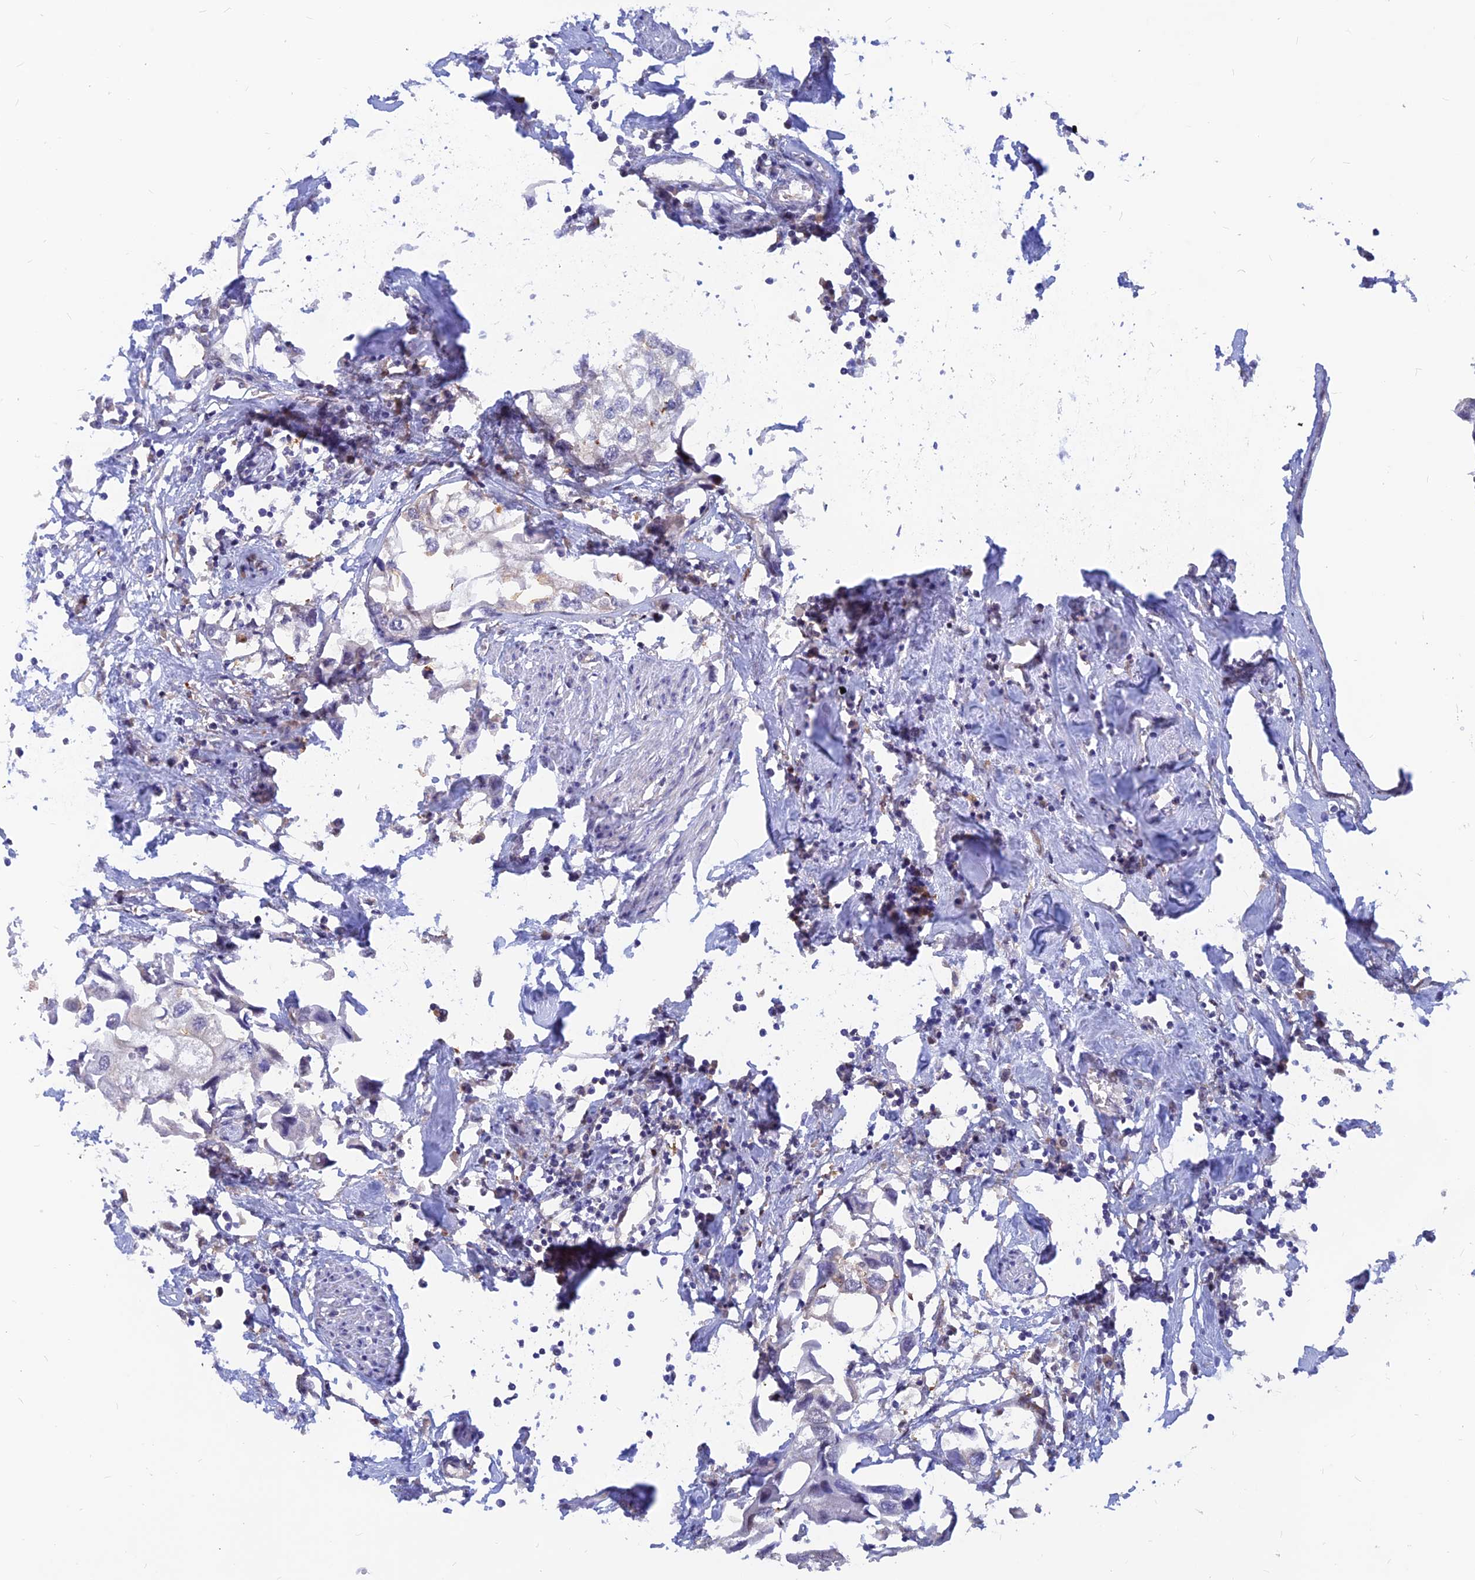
{"staining": {"intensity": "negative", "quantity": "none", "location": "none"}, "tissue": "urothelial cancer", "cell_type": "Tumor cells", "image_type": "cancer", "snomed": [{"axis": "morphology", "description": "Urothelial carcinoma, High grade"}, {"axis": "topography", "description": "Urinary bladder"}], "caption": "This is an immunohistochemistry (IHC) micrograph of human urothelial carcinoma (high-grade). There is no positivity in tumor cells.", "gene": "DNAJC16", "patient": {"sex": "male", "age": 64}}